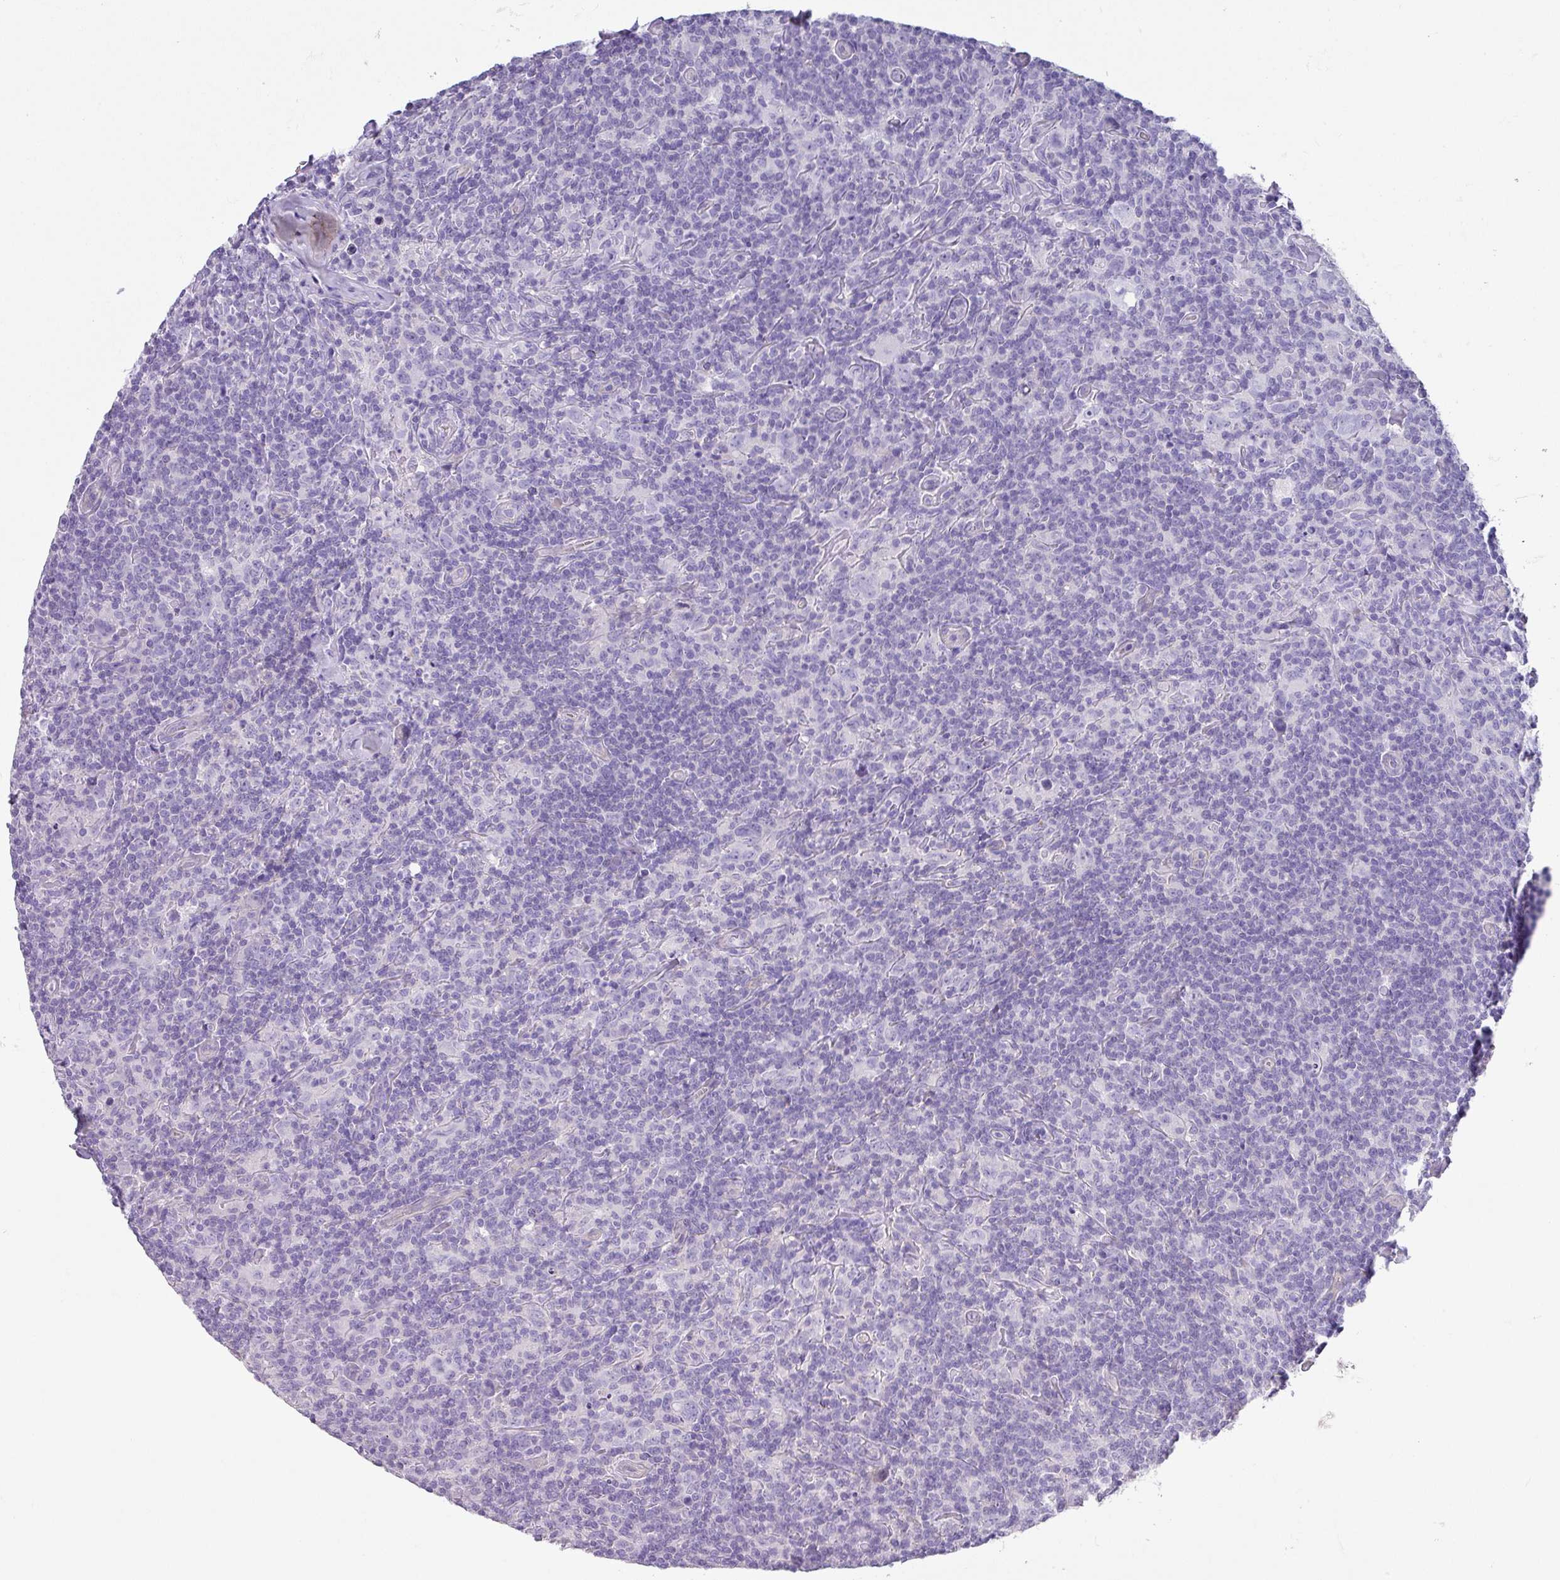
{"staining": {"intensity": "negative", "quantity": "none", "location": "none"}, "tissue": "lymphoma", "cell_type": "Tumor cells", "image_type": "cancer", "snomed": [{"axis": "morphology", "description": "Hodgkin's disease, NOS"}, {"axis": "topography", "description": "Lymph node"}], "caption": "Immunohistochemistry image of neoplastic tissue: human lymphoma stained with DAB exhibits no significant protein positivity in tumor cells. The staining was performed using DAB (3,3'-diaminobenzidine) to visualize the protein expression in brown, while the nuclei were stained in blue with hematoxylin (Magnification: 20x).", "gene": "GLI4", "patient": {"sex": "female", "age": 18}}